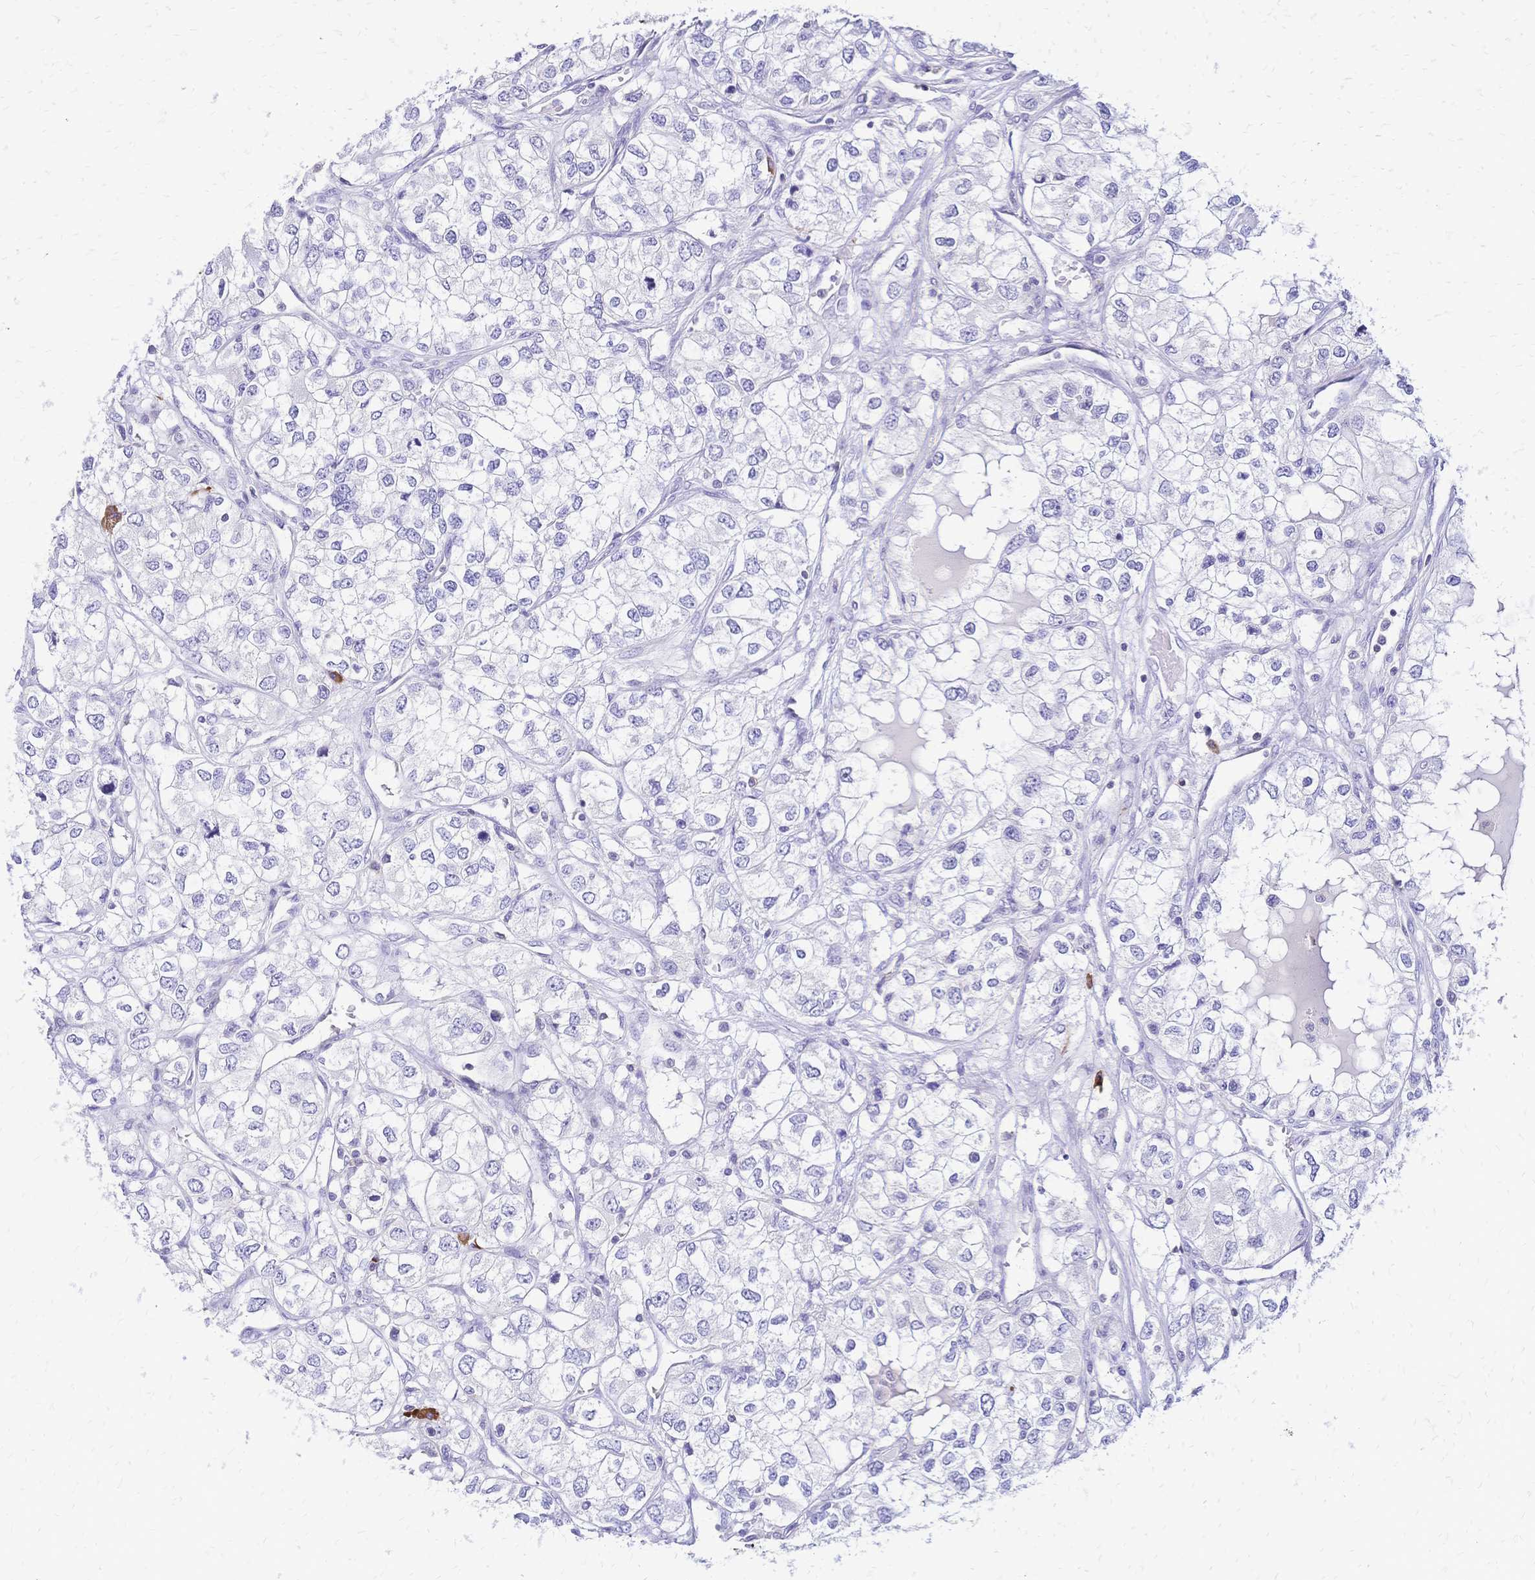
{"staining": {"intensity": "negative", "quantity": "none", "location": "none"}, "tissue": "renal cancer", "cell_type": "Tumor cells", "image_type": "cancer", "snomed": [{"axis": "morphology", "description": "Adenocarcinoma, NOS"}, {"axis": "topography", "description": "Kidney"}], "caption": "Immunohistochemical staining of human renal cancer demonstrates no significant staining in tumor cells. (DAB (3,3'-diaminobenzidine) IHC visualized using brightfield microscopy, high magnification).", "gene": "IL2RA", "patient": {"sex": "female", "age": 59}}